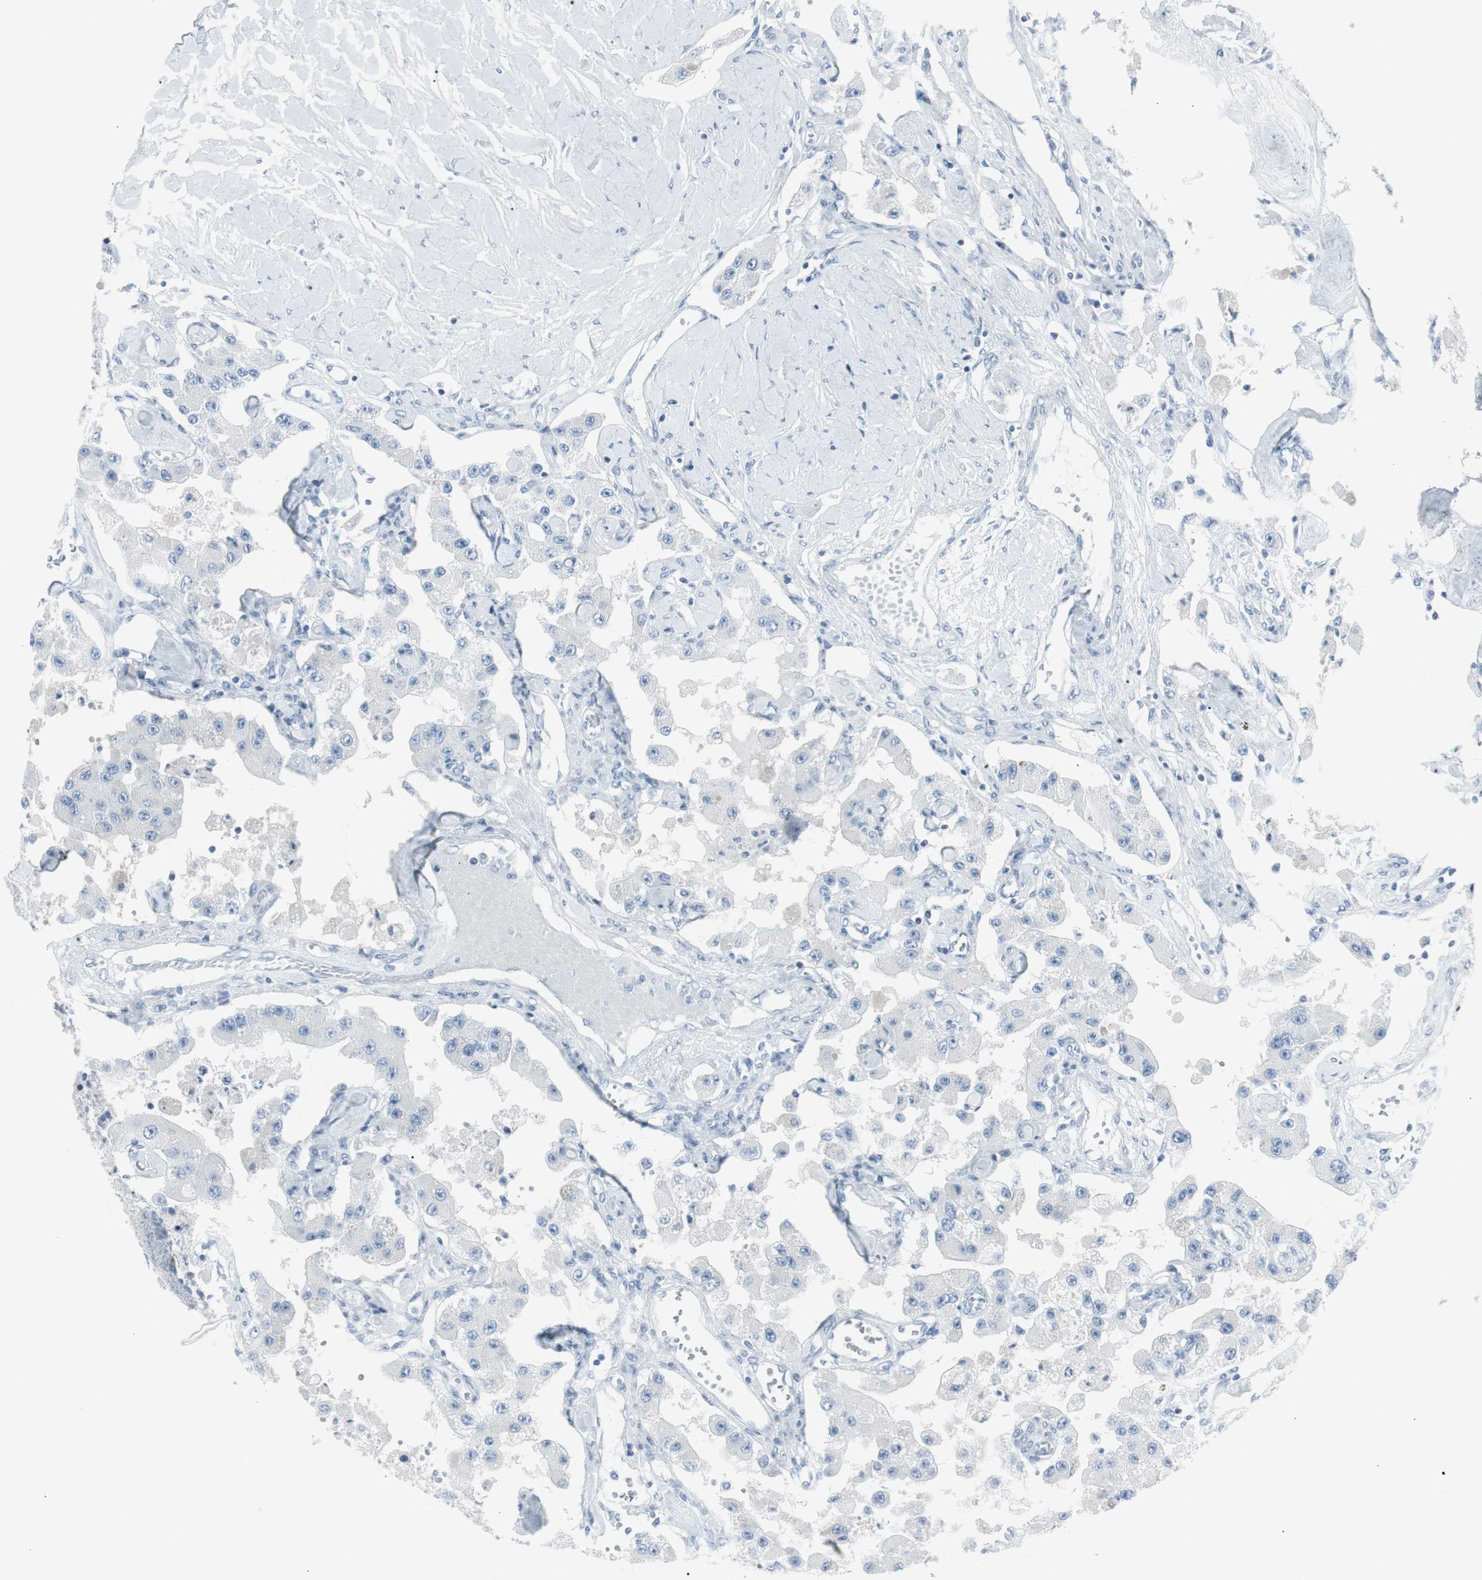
{"staining": {"intensity": "negative", "quantity": "none", "location": "none"}, "tissue": "carcinoid", "cell_type": "Tumor cells", "image_type": "cancer", "snomed": [{"axis": "morphology", "description": "Carcinoid, malignant, NOS"}, {"axis": "topography", "description": "Pancreas"}], "caption": "There is no significant positivity in tumor cells of malignant carcinoid. (Immunohistochemistry (ihc), brightfield microscopy, high magnification).", "gene": "AGR2", "patient": {"sex": "male", "age": 41}}